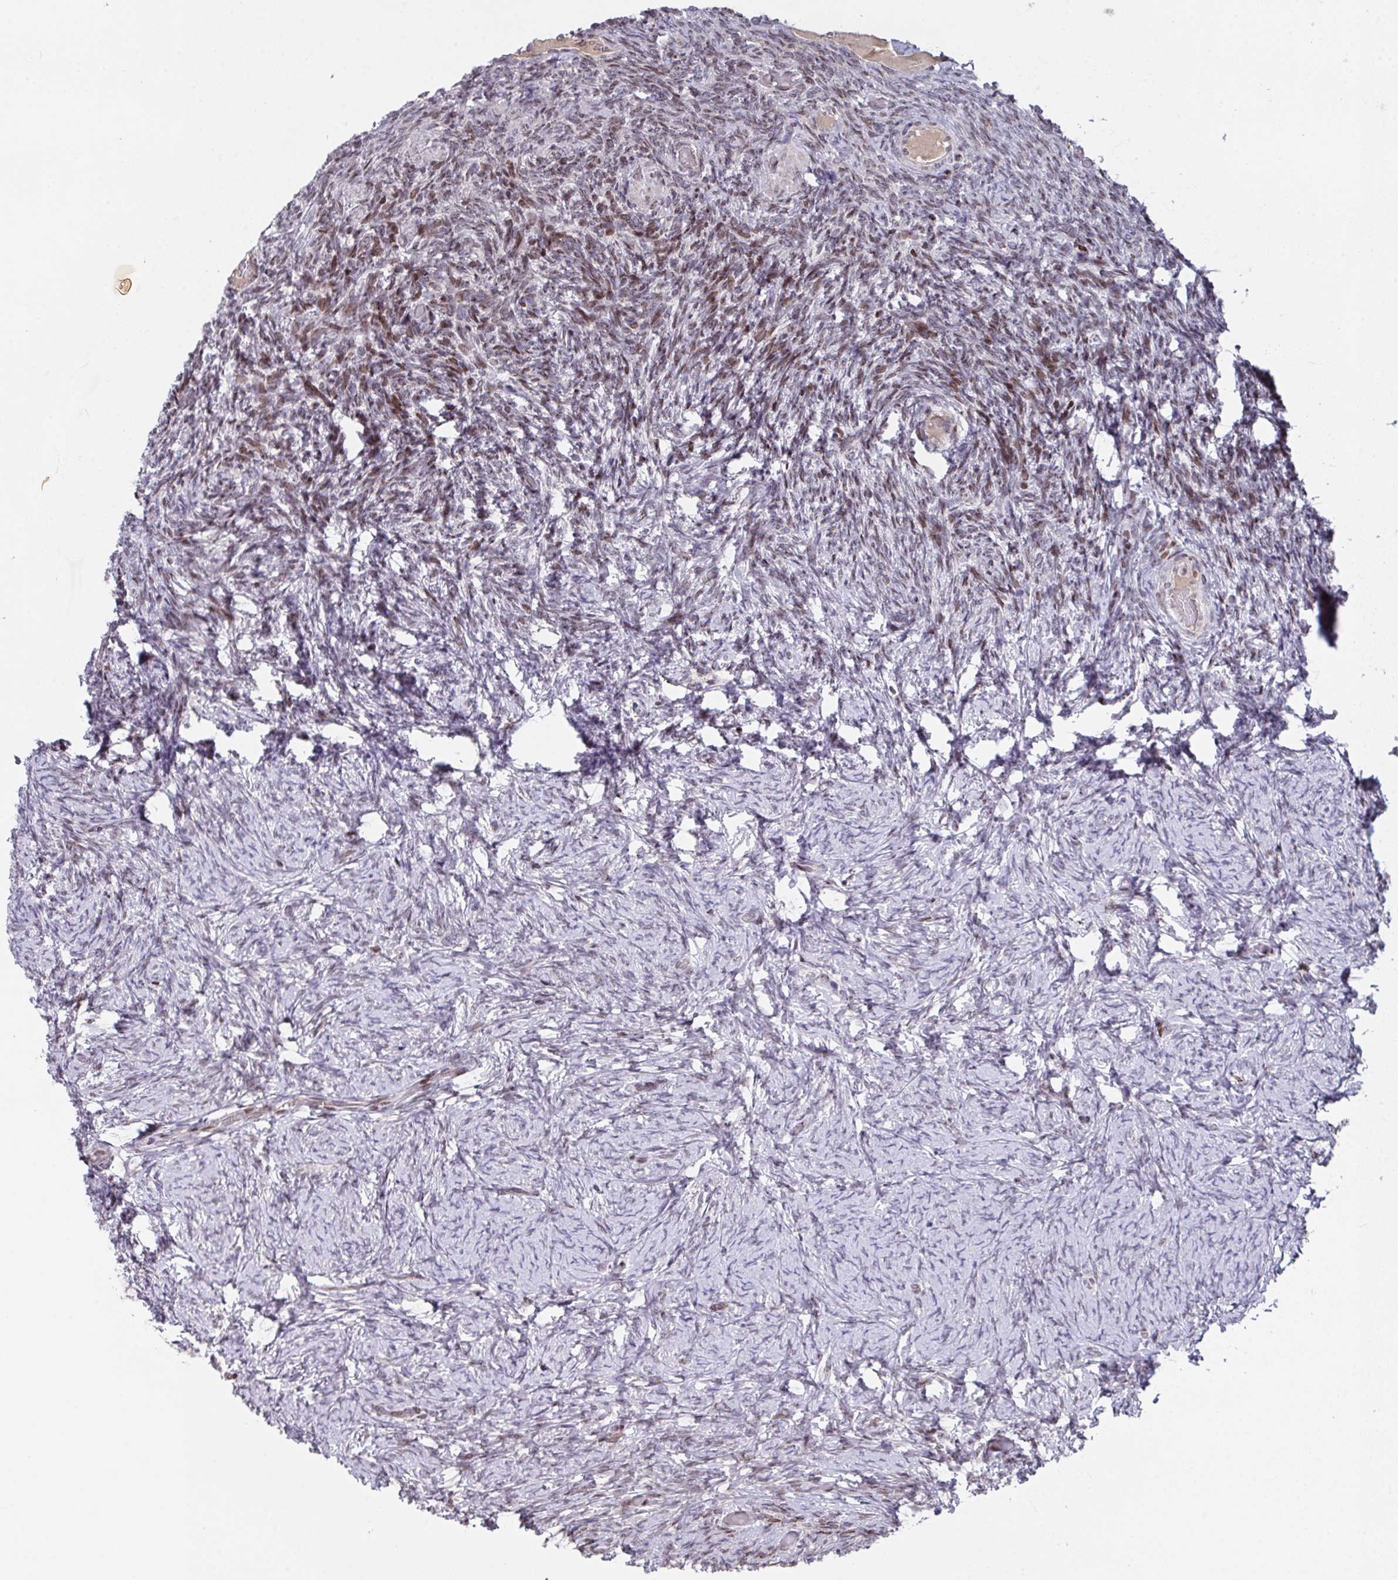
{"staining": {"intensity": "negative", "quantity": "none", "location": "none"}, "tissue": "ovary", "cell_type": "Follicle cells", "image_type": "normal", "snomed": [{"axis": "morphology", "description": "Normal tissue, NOS"}, {"axis": "topography", "description": "Ovary"}], "caption": "There is no significant staining in follicle cells of ovary. (Brightfield microscopy of DAB IHC at high magnification).", "gene": "PCDHB8", "patient": {"sex": "female", "age": 34}}